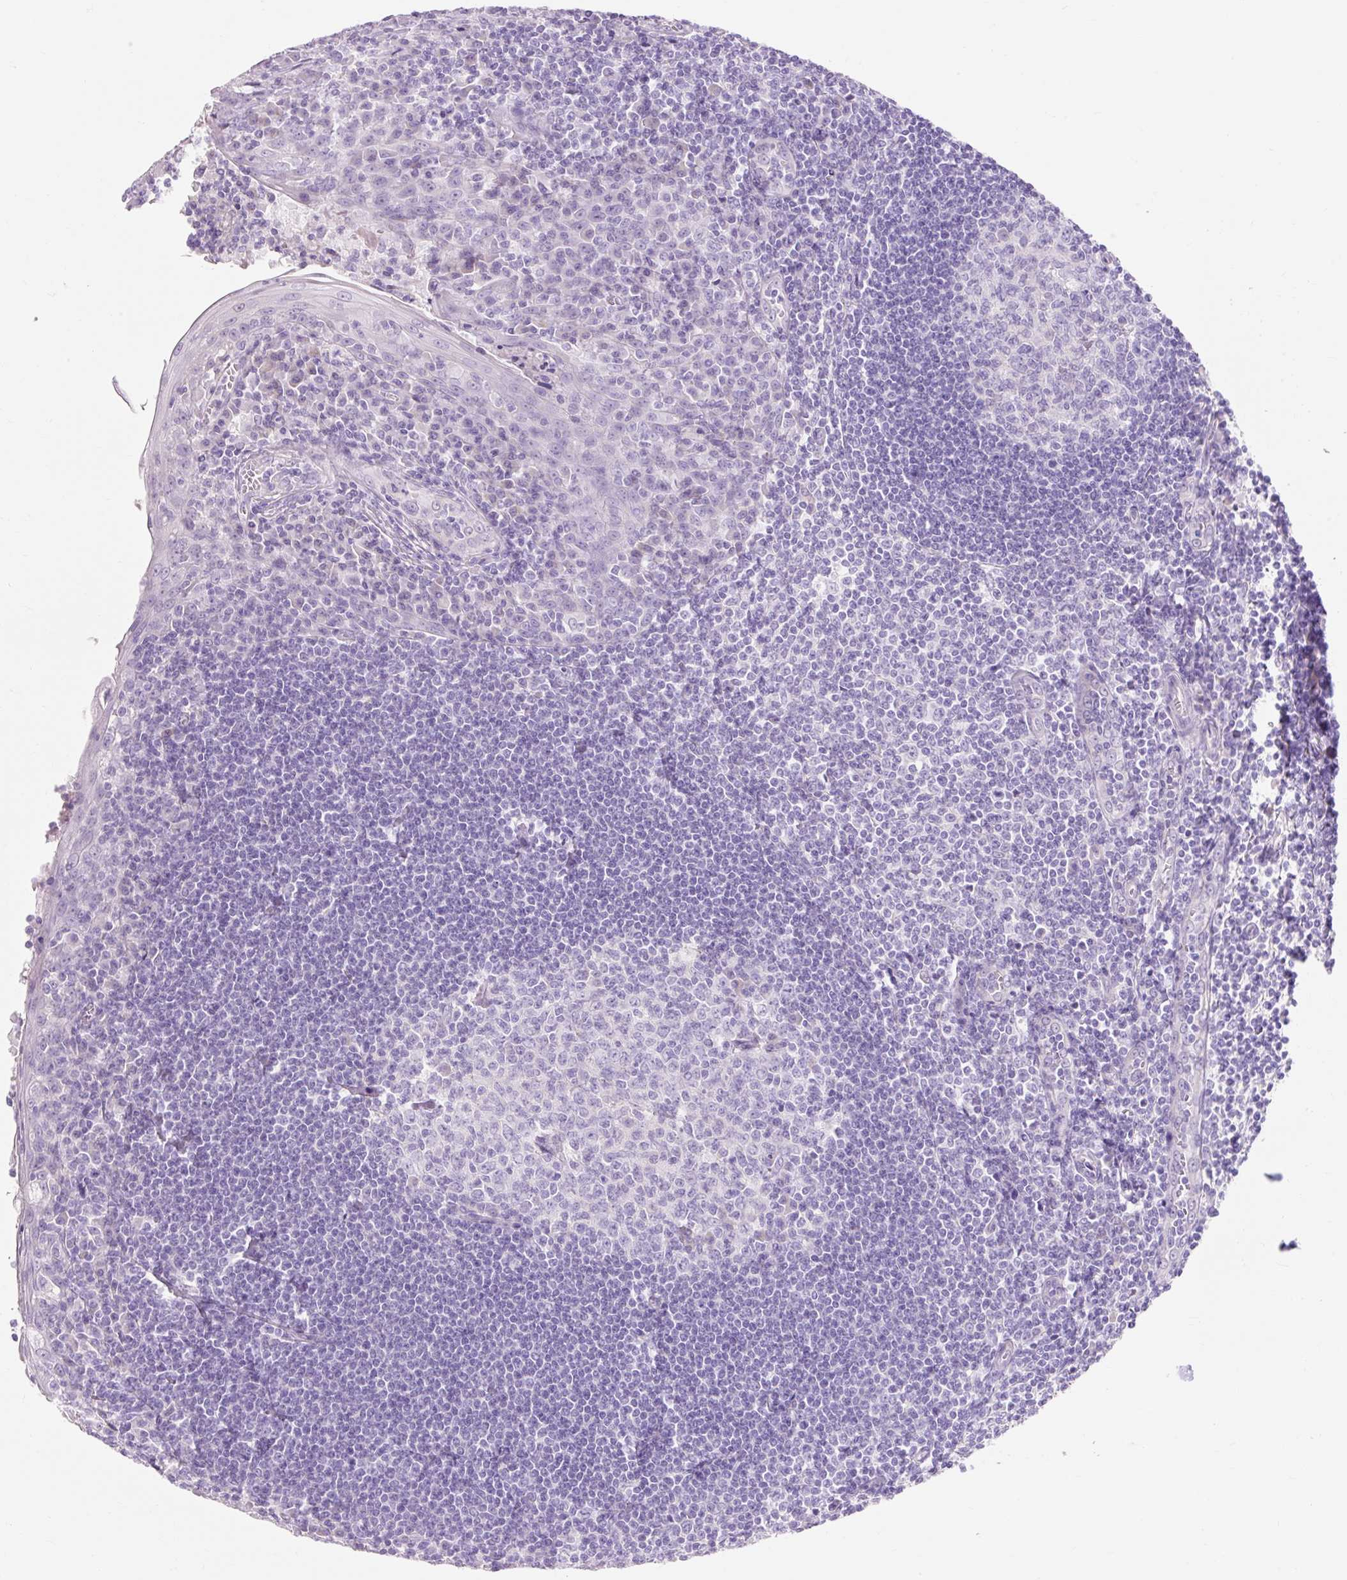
{"staining": {"intensity": "negative", "quantity": "none", "location": "none"}, "tissue": "tonsil", "cell_type": "Germinal center cells", "image_type": "normal", "snomed": [{"axis": "morphology", "description": "Normal tissue, NOS"}, {"axis": "topography", "description": "Tonsil"}], "caption": "Germinal center cells are negative for brown protein staining in unremarkable tonsil. (DAB (3,3'-diaminobenzidine) immunohistochemistry (IHC) with hematoxylin counter stain).", "gene": "TMEM213", "patient": {"sex": "male", "age": 27}}